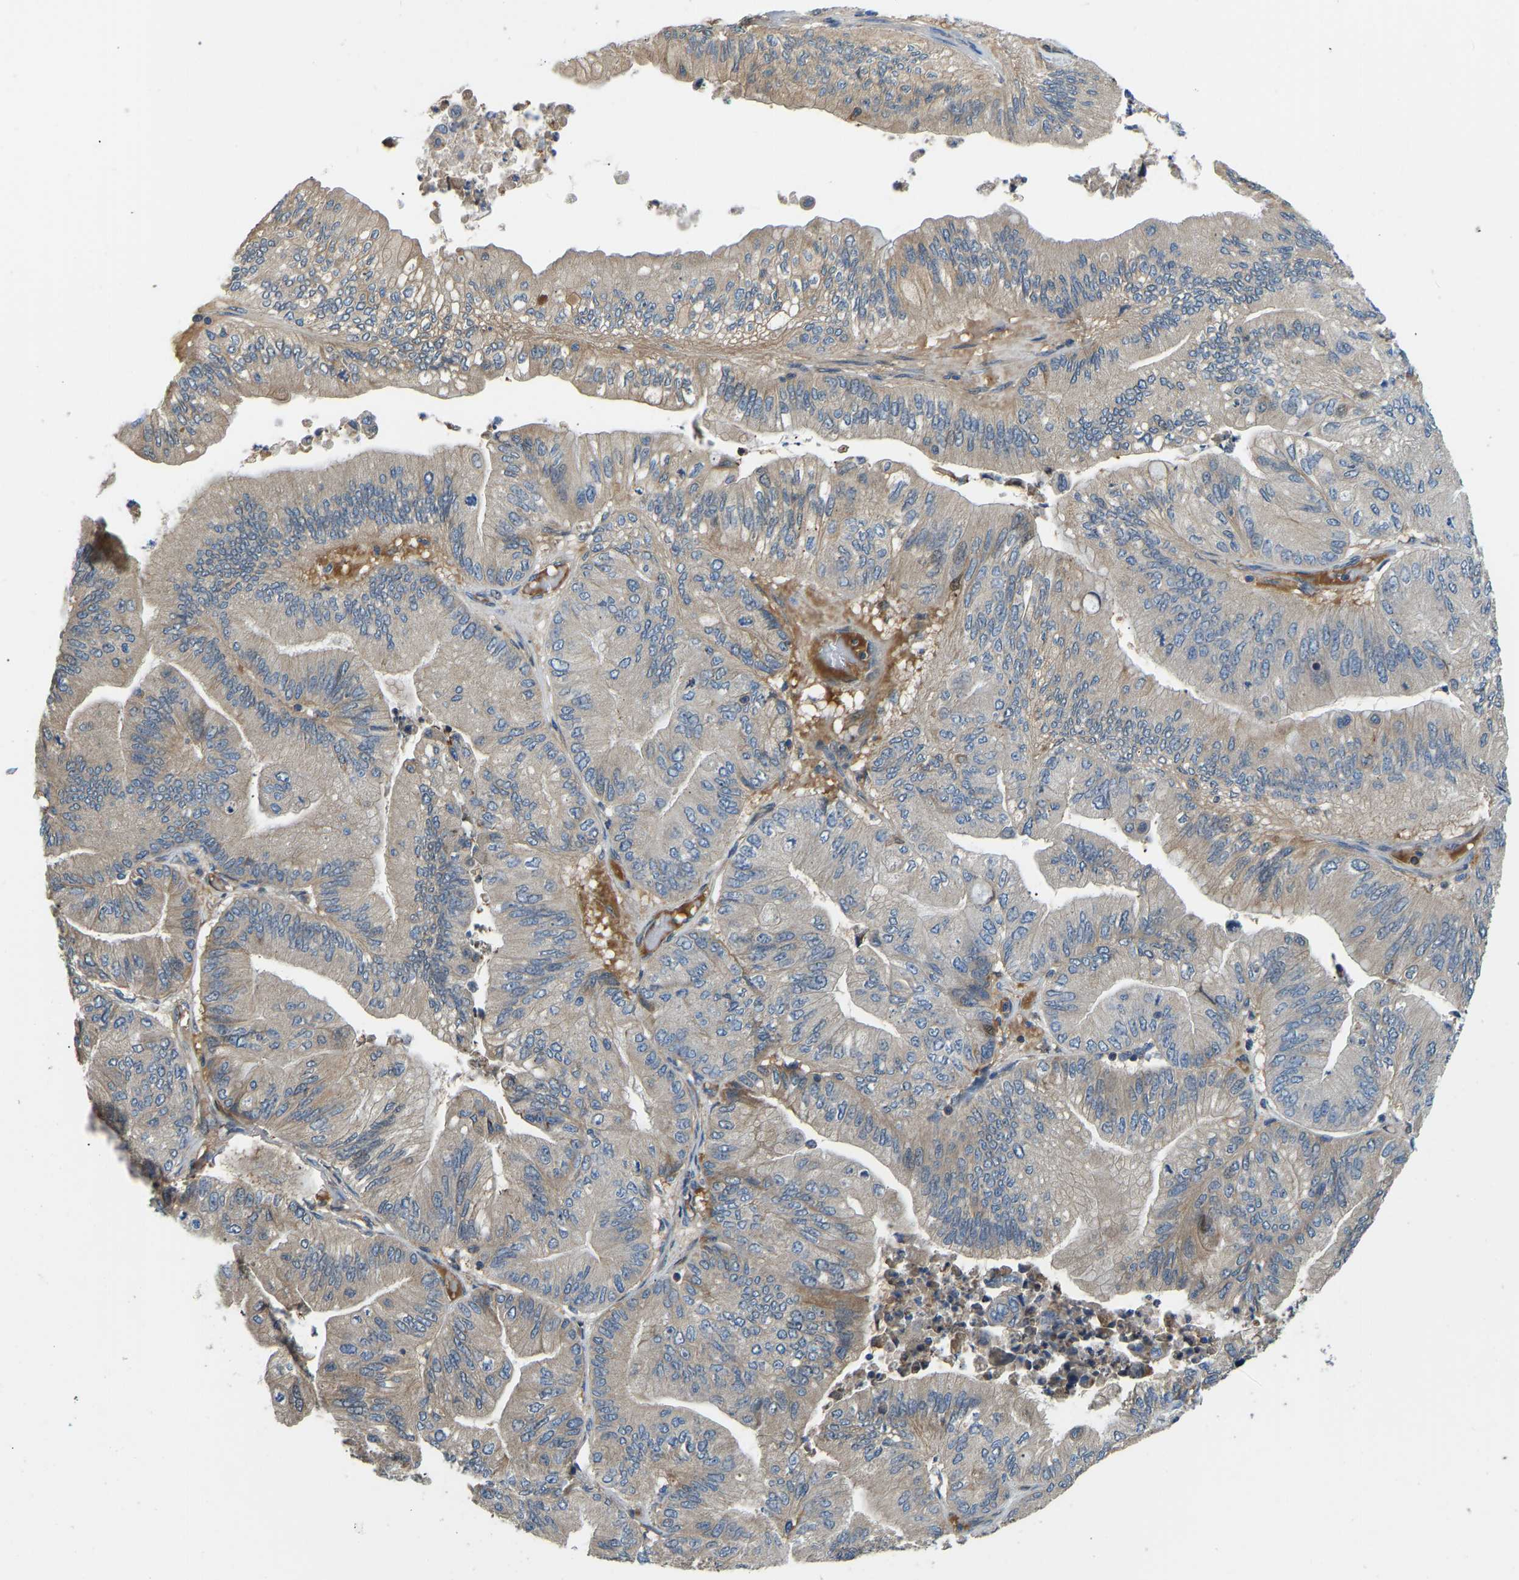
{"staining": {"intensity": "weak", "quantity": "25%-75%", "location": "cytoplasmic/membranous"}, "tissue": "ovarian cancer", "cell_type": "Tumor cells", "image_type": "cancer", "snomed": [{"axis": "morphology", "description": "Cystadenocarcinoma, mucinous, NOS"}, {"axis": "topography", "description": "Ovary"}], "caption": "Immunohistochemistry staining of ovarian cancer, which reveals low levels of weak cytoplasmic/membranous staining in approximately 25%-75% of tumor cells indicating weak cytoplasmic/membranous protein expression. The staining was performed using DAB (3,3'-diaminobenzidine) (brown) for protein detection and nuclei were counterstained in hematoxylin (blue).", "gene": "RBP1", "patient": {"sex": "female", "age": 61}}